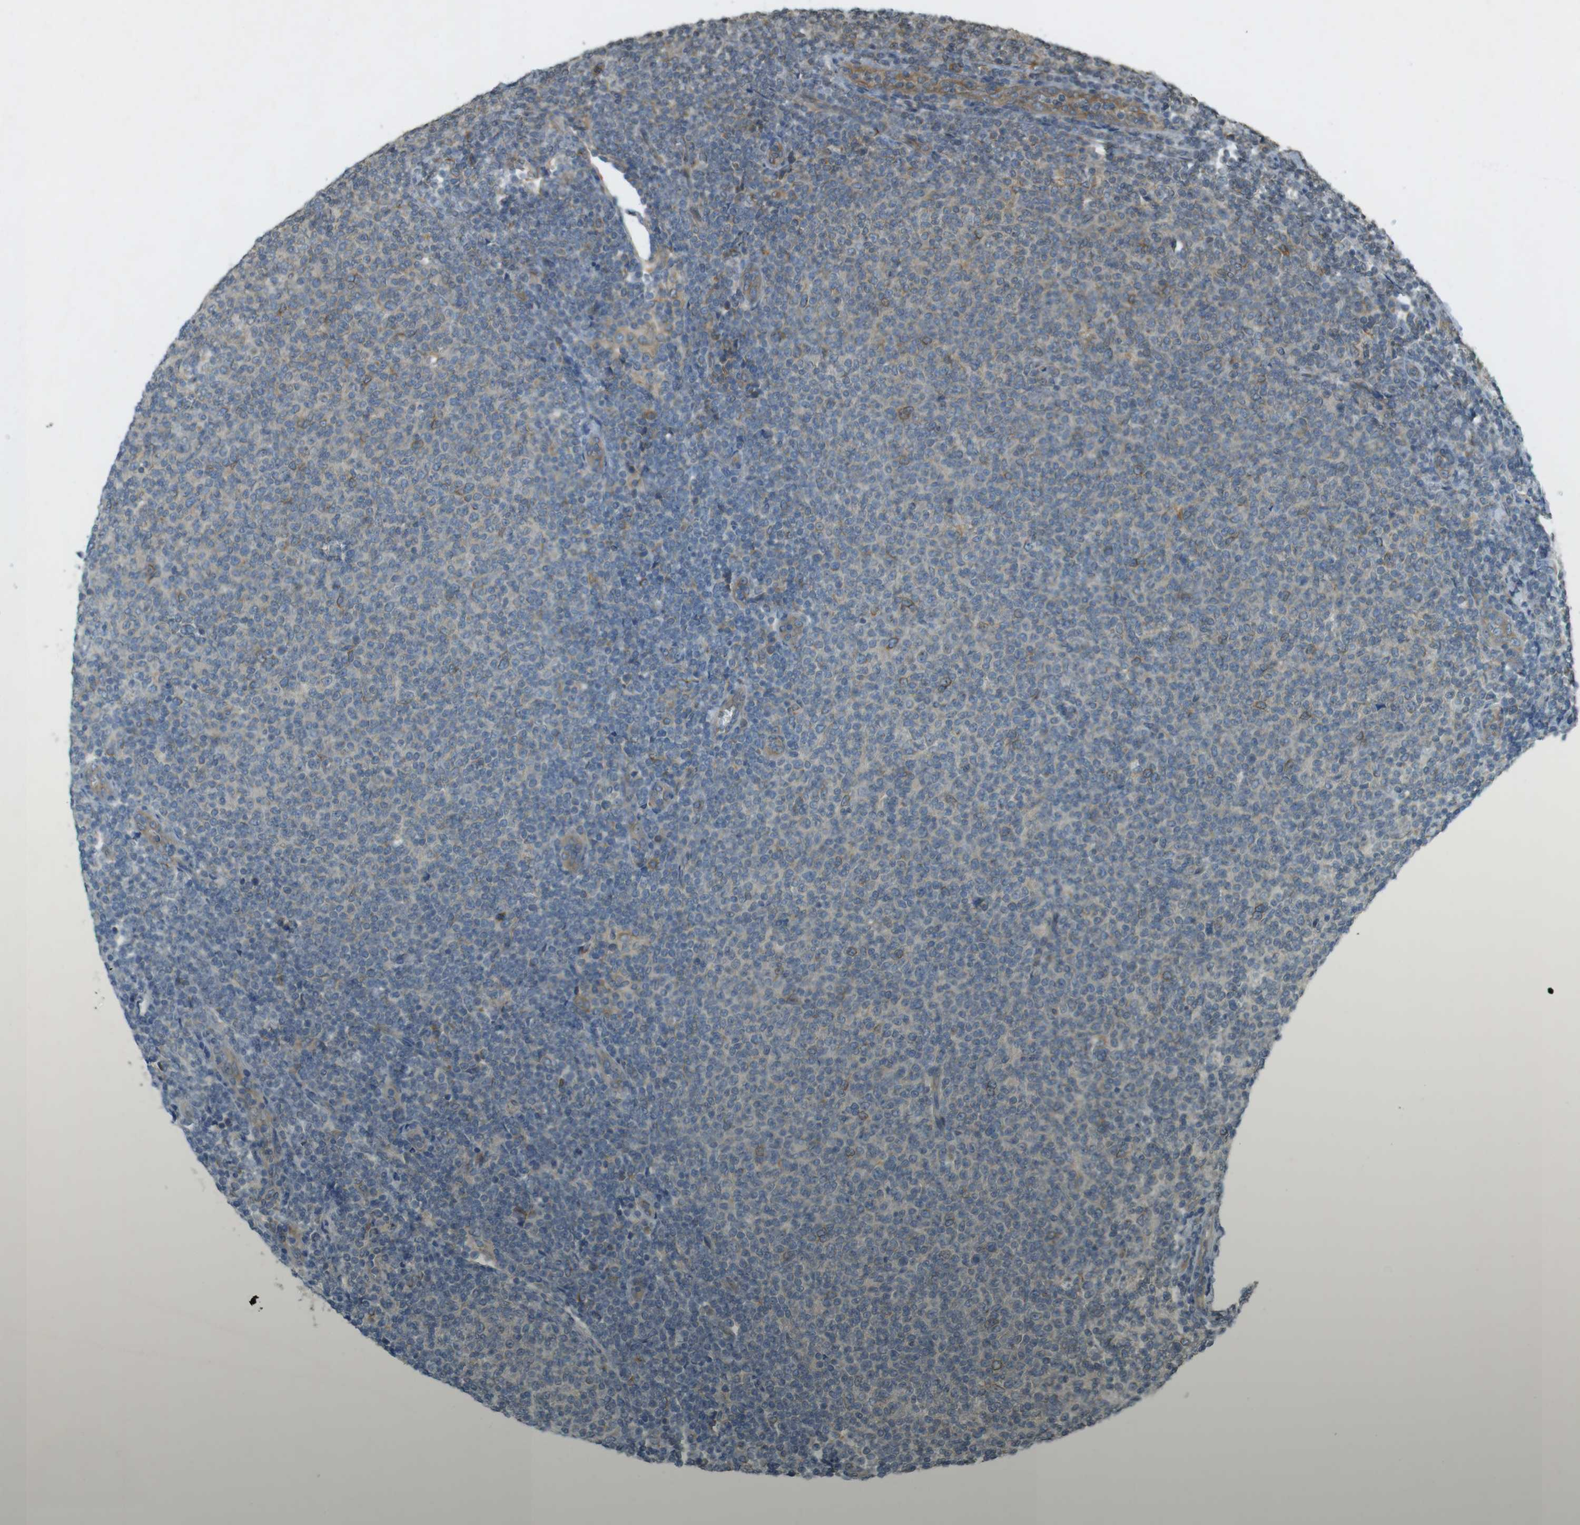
{"staining": {"intensity": "moderate", "quantity": "25%-75%", "location": "cytoplasmic/membranous"}, "tissue": "lymphoma", "cell_type": "Tumor cells", "image_type": "cancer", "snomed": [{"axis": "morphology", "description": "Malignant lymphoma, non-Hodgkin's type, Low grade"}, {"axis": "topography", "description": "Lymph node"}], "caption": "A brown stain labels moderate cytoplasmic/membranous staining of a protein in lymphoma tumor cells.", "gene": "KIF5B", "patient": {"sex": "male", "age": 66}}